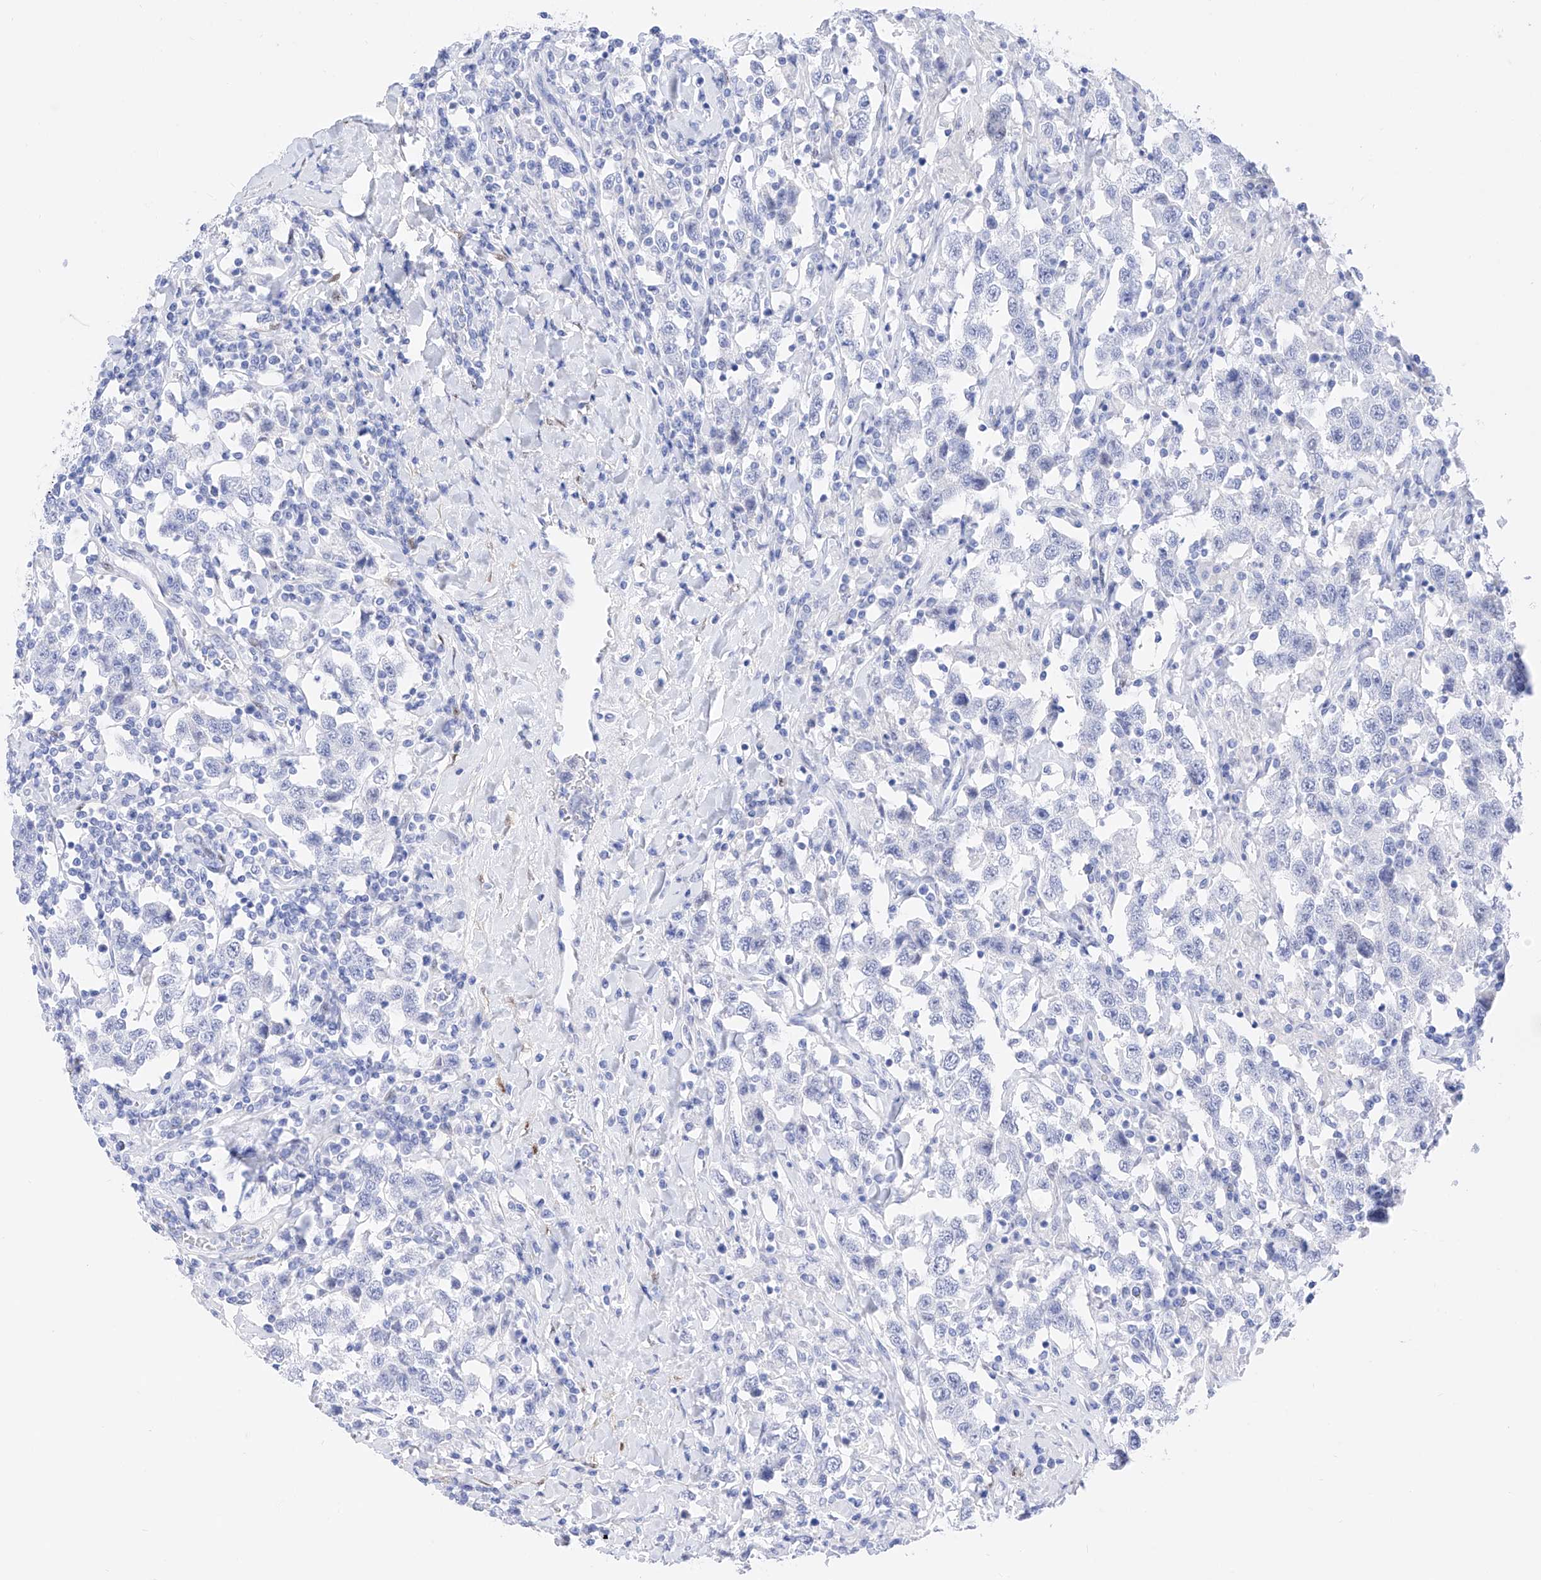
{"staining": {"intensity": "negative", "quantity": "none", "location": "none"}, "tissue": "testis cancer", "cell_type": "Tumor cells", "image_type": "cancer", "snomed": [{"axis": "morphology", "description": "Seminoma, NOS"}, {"axis": "topography", "description": "Testis"}], "caption": "Testis cancer (seminoma) was stained to show a protein in brown. There is no significant expression in tumor cells. Nuclei are stained in blue.", "gene": "TRPC7", "patient": {"sex": "male", "age": 41}}